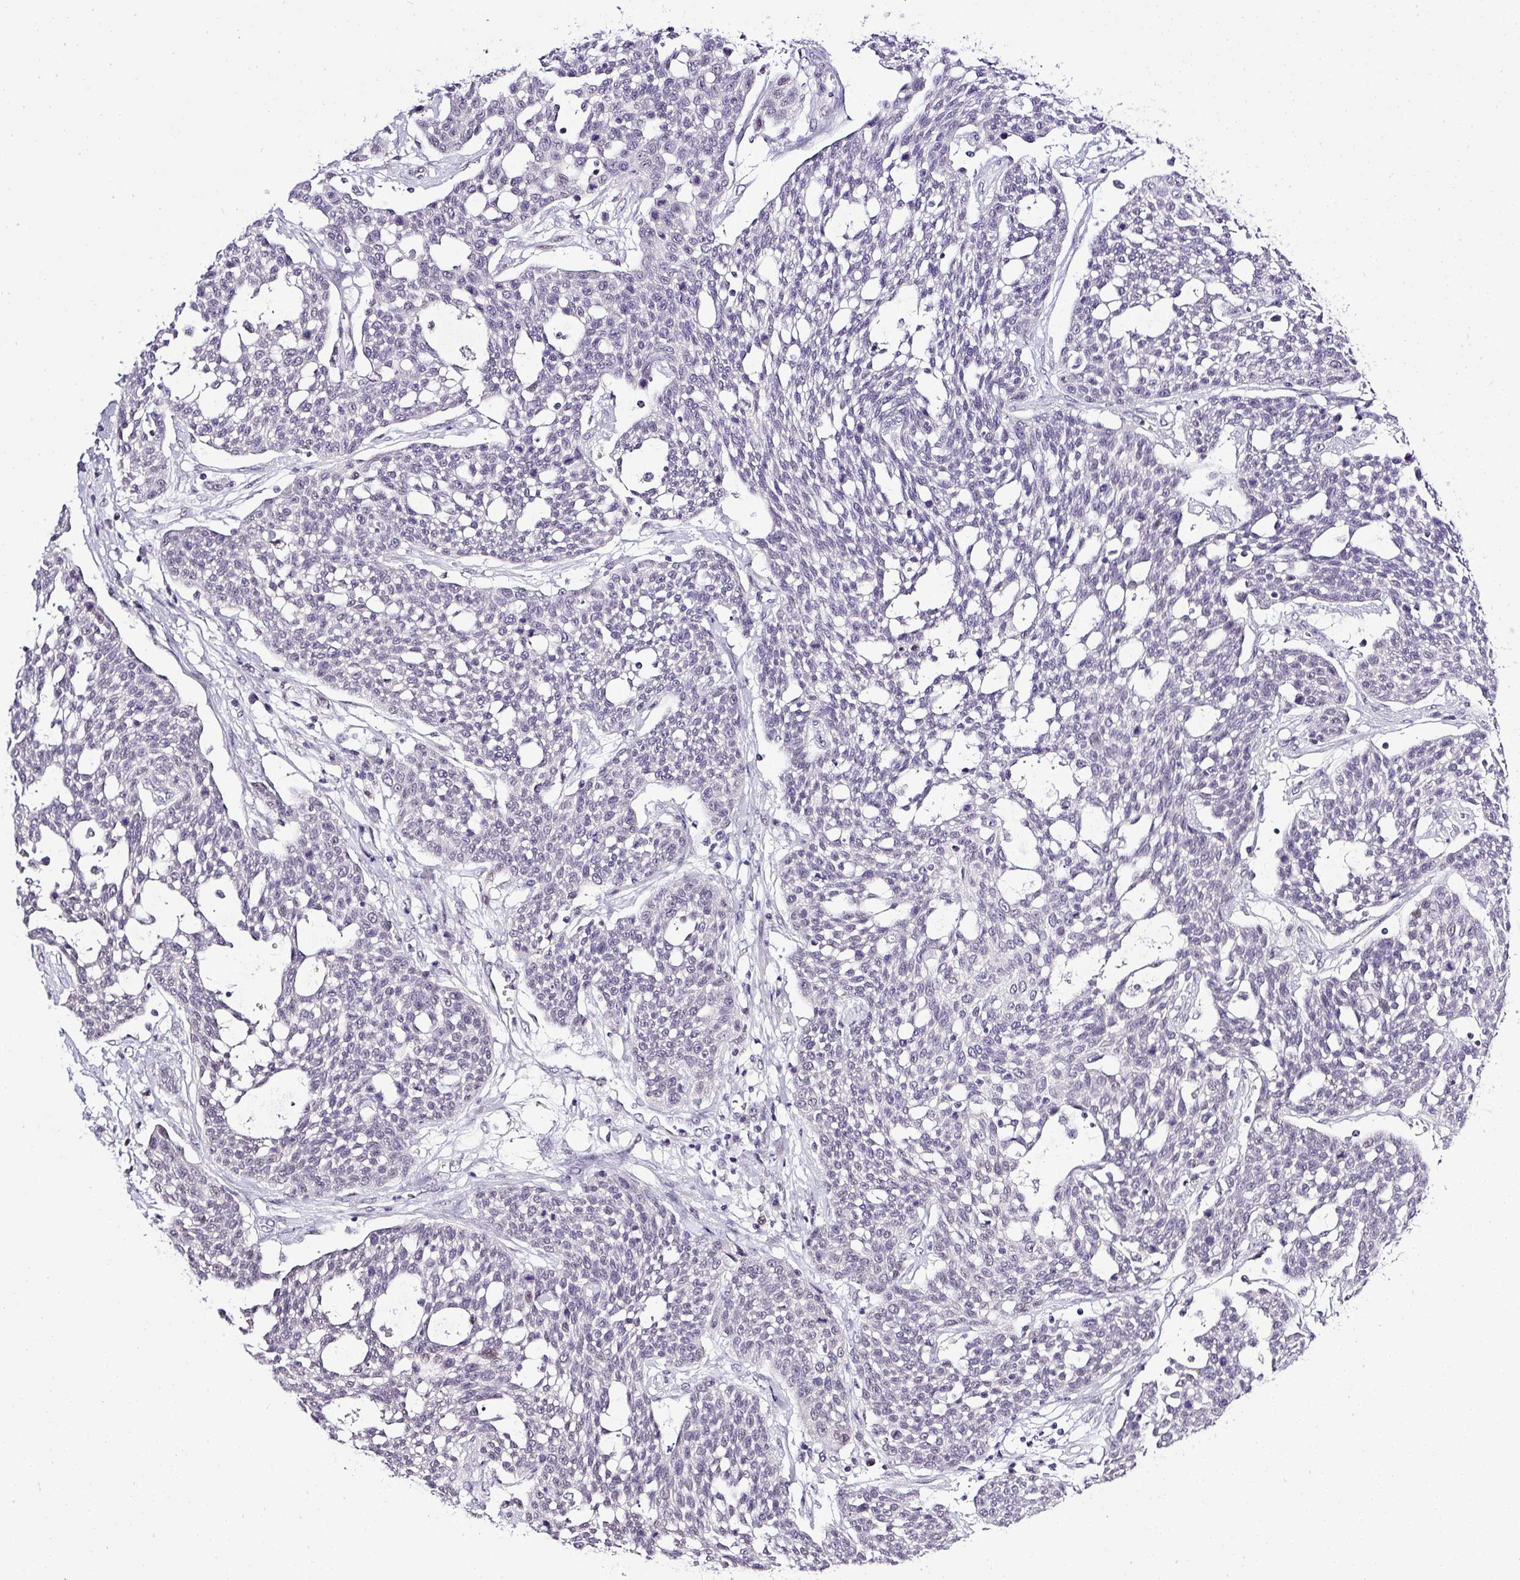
{"staining": {"intensity": "negative", "quantity": "none", "location": "none"}, "tissue": "cervical cancer", "cell_type": "Tumor cells", "image_type": "cancer", "snomed": [{"axis": "morphology", "description": "Squamous cell carcinoma, NOS"}, {"axis": "topography", "description": "Cervix"}], "caption": "High power microscopy image of an immunohistochemistry histopathology image of cervical cancer (squamous cell carcinoma), revealing no significant expression in tumor cells.", "gene": "WNT10B", "patient": {"sex": "female", "age": 34}}